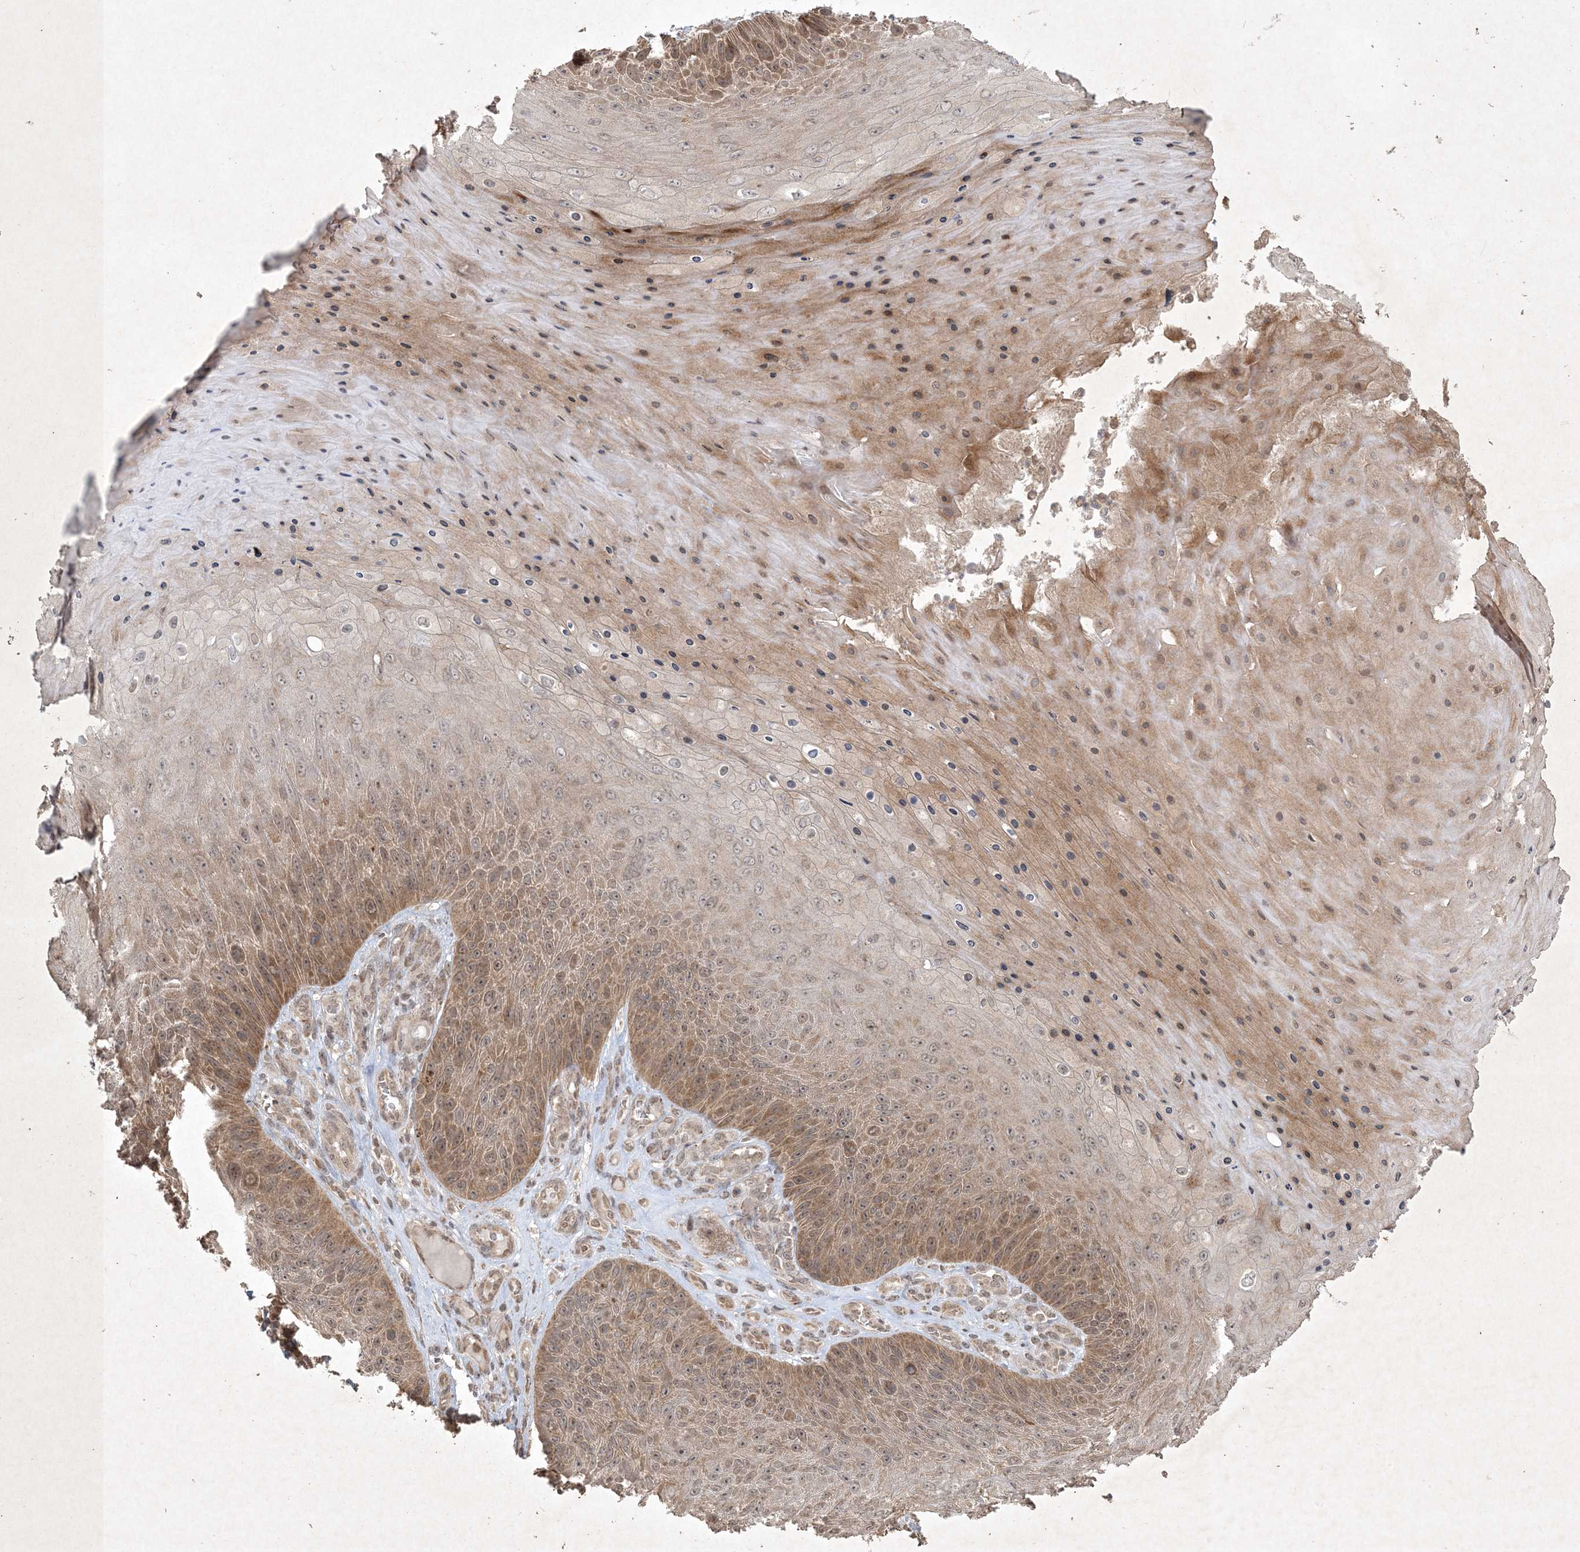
{"staining": {"intensity": "moderate", "quantity": "25%-75%", "location": "cytoplasmic/membranous,nuclear"}, "tissue": "skin cancer", "cell_type": "Tumor cells", "image_type": "cancer", "snomed": [{"axis": "morphology", "description": "Squamous cell carcinoma, NOS"}, {"axis": "topography", "description": "Skin"}], "caption": "There is medium levels of moderate cytoplasmic/membranous and nuclear positivity in tumor cells of squamous cell carcinoma (skin), as demonstrated by immunohistochemical staining (brown color).", "gene": "NRBP2", "patient": {"sex": "female", "age": 88}}